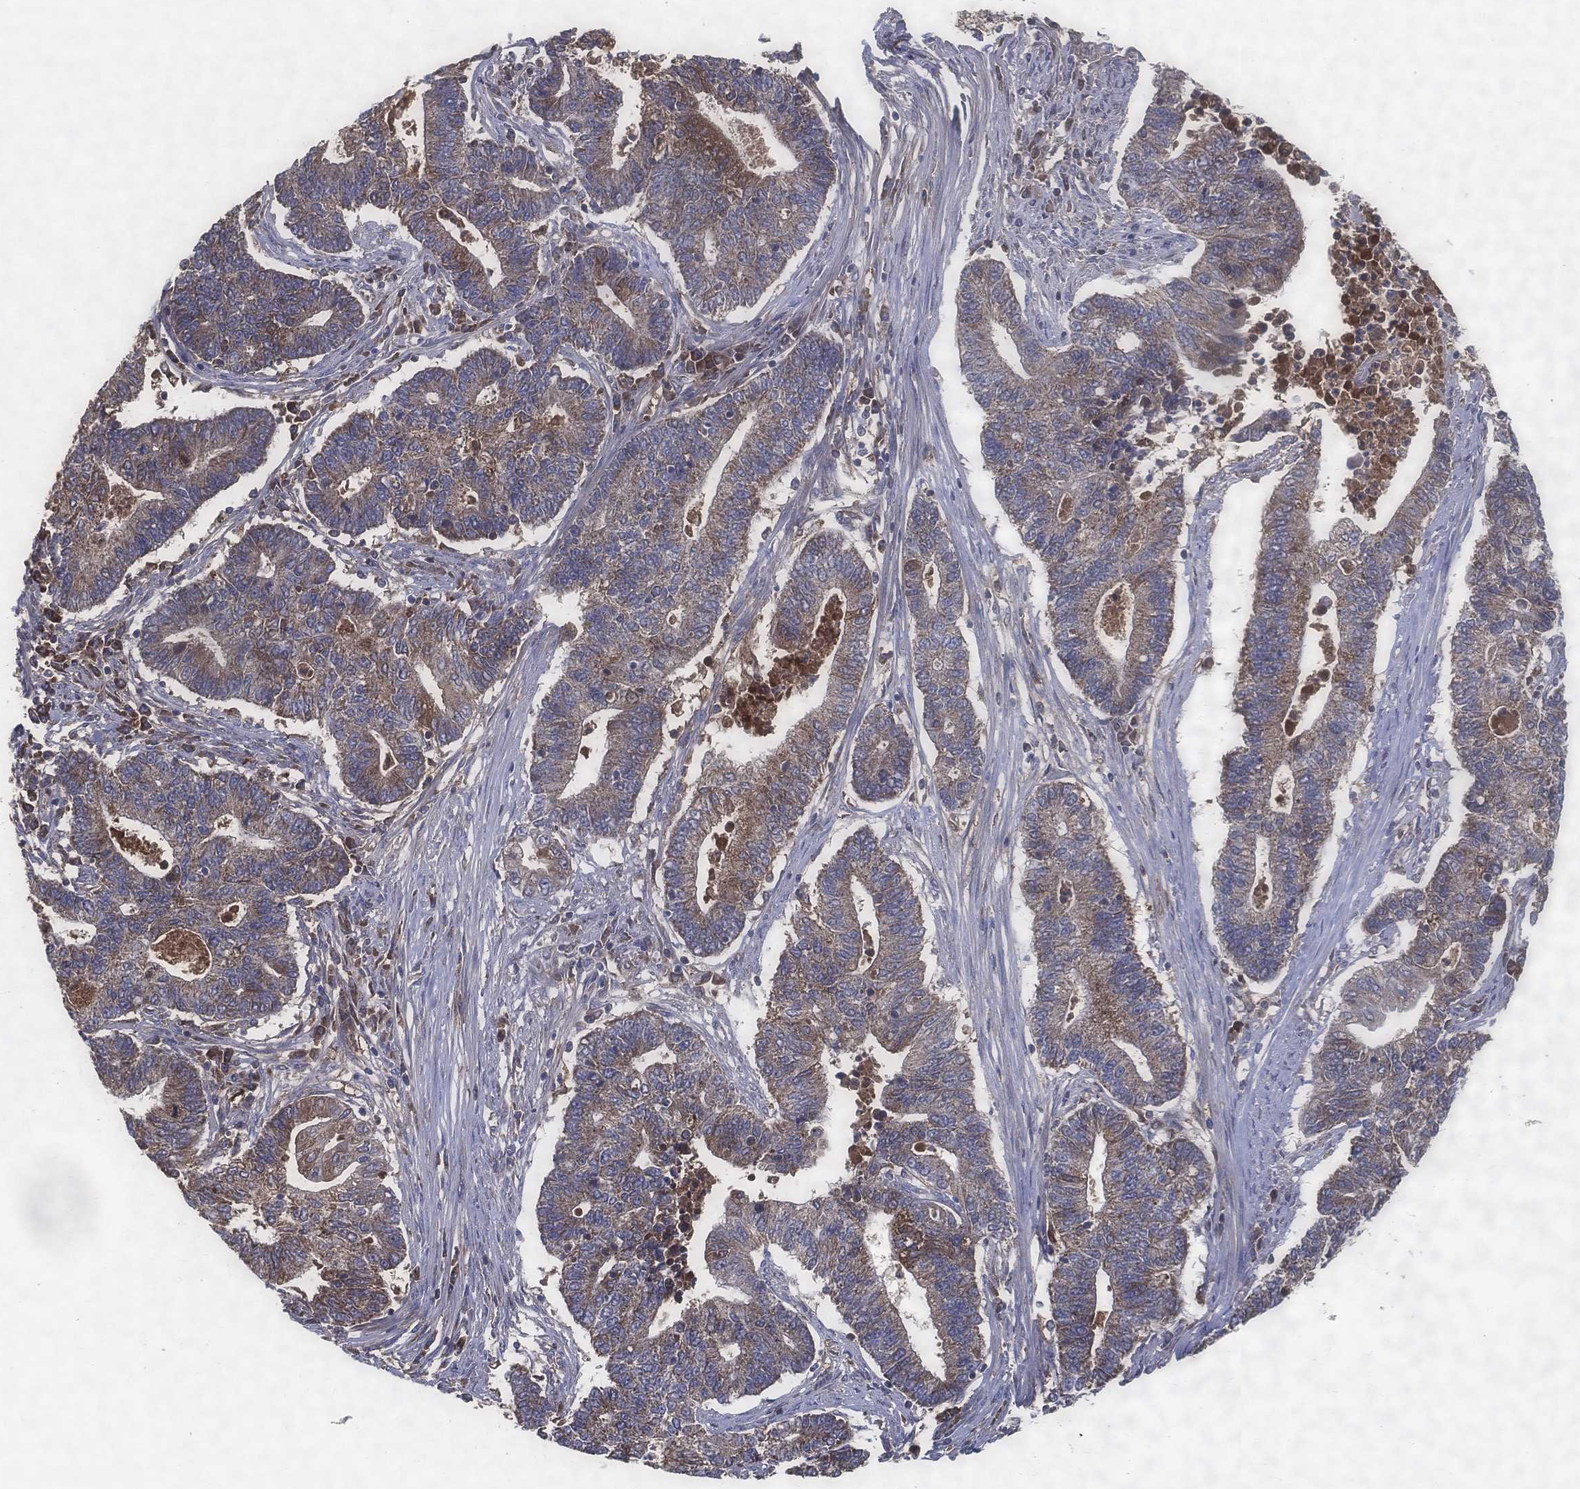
{"staining": {"intensity": "moderate", "quantity": ">75%", "location": "cytoplasmic/membranous"}, "tissue": "endometrial cancer", "cell_type": "Tumor cells", "image_type": "cancer", "snomed": [{"axis": "morphology", "description": "Adenocarcinoma, NOS"}, {"axis": "topography", "description": "Uterus"}, {"axis": "topography", "description": "Endometrium"}], "caption": "A micrograph showing moderate cytoplasmic/membranous staining in approximately >75% of tumor cells in endometrial adenocarcinoma, as visualized by brown immunohistochemical staining.", "gene": "MT-ND1", "patient": {"sex": "female", "age": 54}}